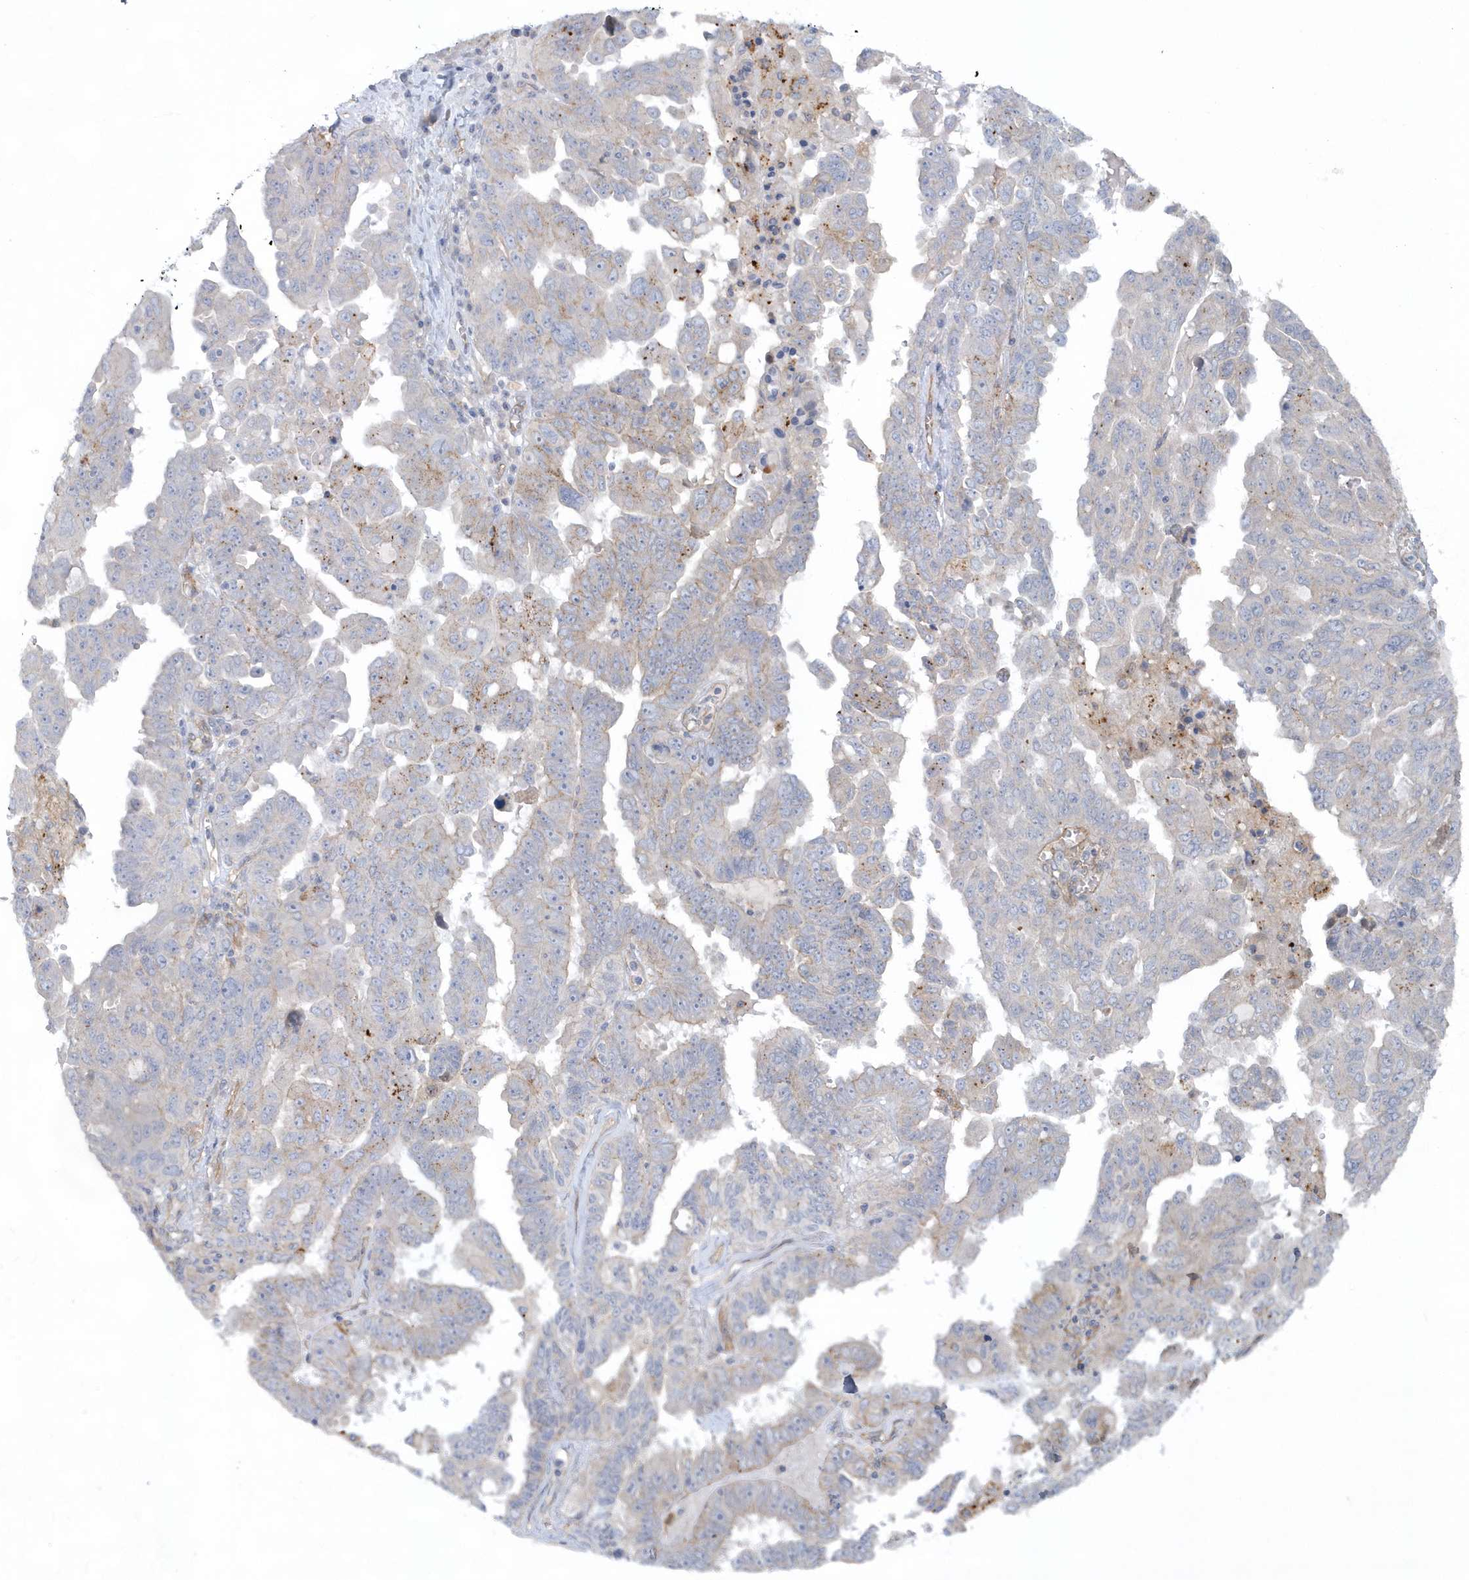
{"staining": {"intensity": "negative", "quantity": "none", "location": "none"}, "tissue": "ovarian cancer", "cell_type": "Tumor cells", "image_type": "cancer", "snomed": [{"axis": "morphology", "description": "Carcinoma, endometroid"}, {"axis": "topography", "description": "Ovary"}], "caption": "This image is of endometroid carcinoma (ovarian) stained with immunohistochemistry to label a protein in brown with the nuclei are counter-stained blue. There is no positivity in tumor cells. The staining is performed using DAB (3,3'-diaminobenzidine) brown chromogen with nuclei counter-stained in using hematoxylin.", "gene": "RAI14", "patient": {"sex": "female", "age": 62}}